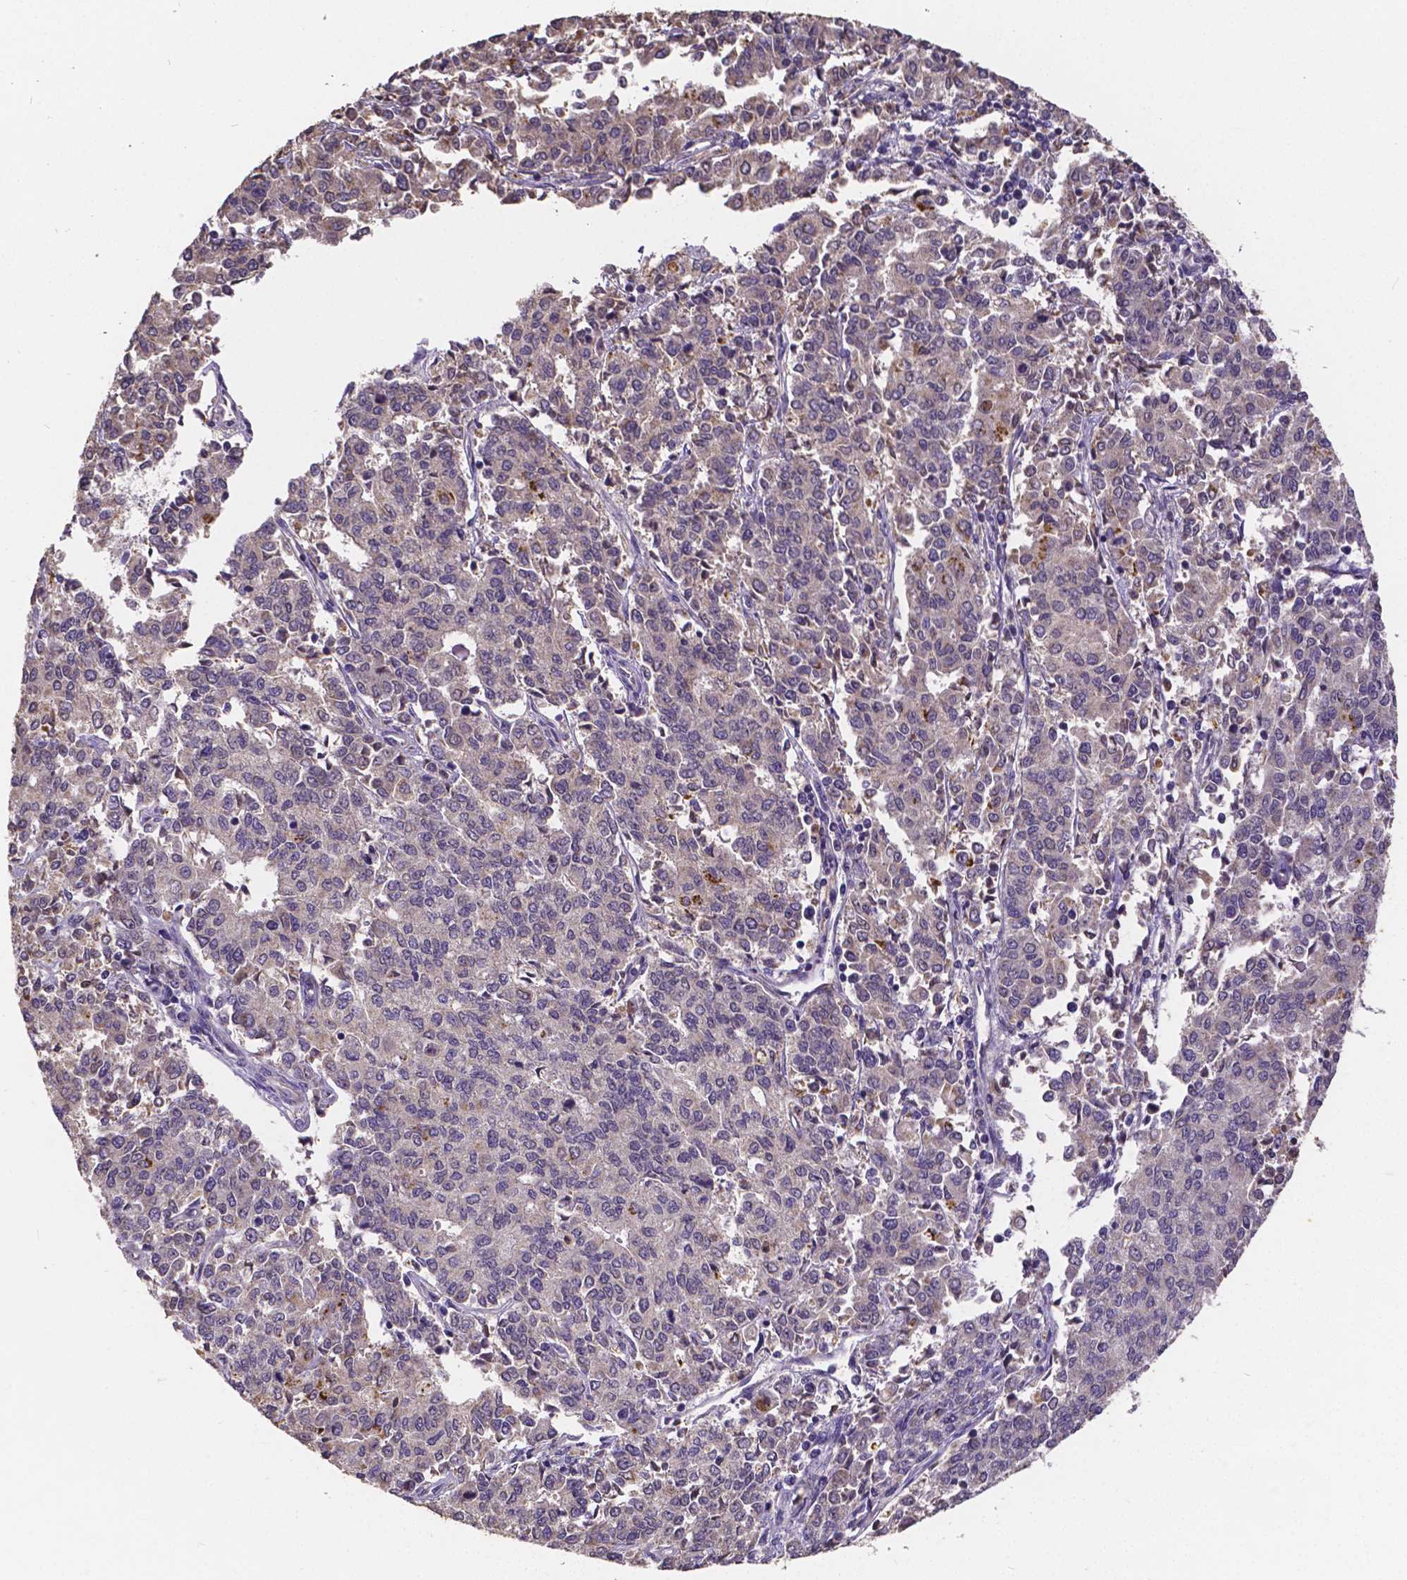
{"staining": {"intensity": "negative", "quantity": "none", "location": "none"}, "tissue": "endometrial cancer", "cell_type": "Tumor cells", "image_type": "cancer", "snomed": [{"axis": "morphology", "description": "Adenocarcinoma, NOS"}, {"axis": "topography", "description": "Endometrium"}], "caption": "Immunohistochemistry (IHC) of adenocarcinoma (endometrial) displays no staining in tumor cells.", "gene": "CTNNA2", "patient": {"sex": "female", "age": 50}}